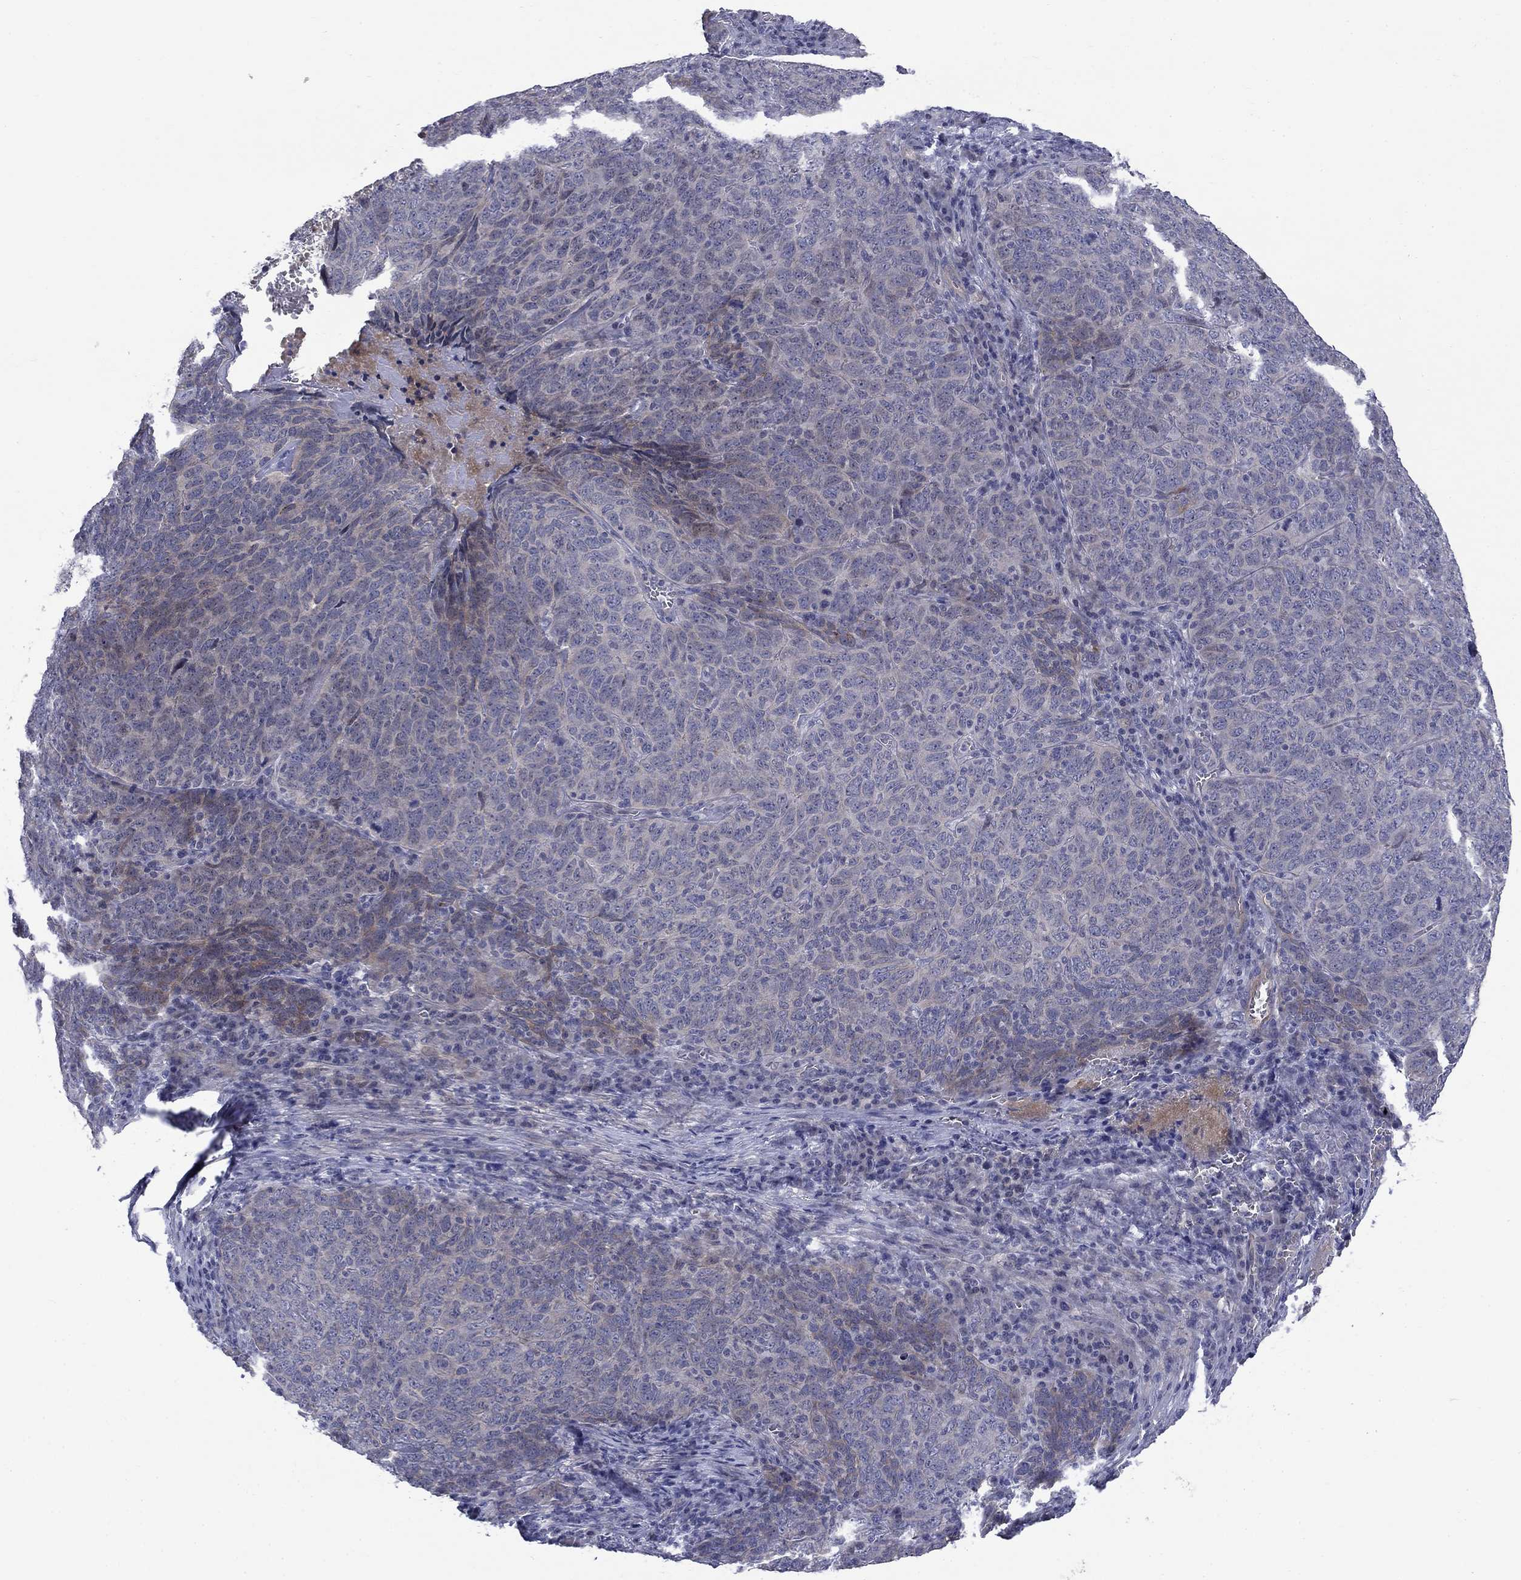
{"staining": {"intensity": "strong", "quantity": "<25%", "location": "cytoplasmic/membranous"}, "tissue": "skin cancer", "cell_type": "Tumor cells", "image_type": "cancer", "snomed": [{"axis": "morphology", "description": "Squamous cell carcinoma, NOS"}, {"axis": "topography", "description": "Skin"}, {"axis": "topography", "description": "Anal"}], "caption": "This photomicrograph demonstrates IHC staining of human squamous cell carcinoma (skin), with medium strong cytoplasmic/membranous expression in about <25% of tumor cells.", "gene": "SLC1A1", "patient": {"sex": "female", "age": 51}}